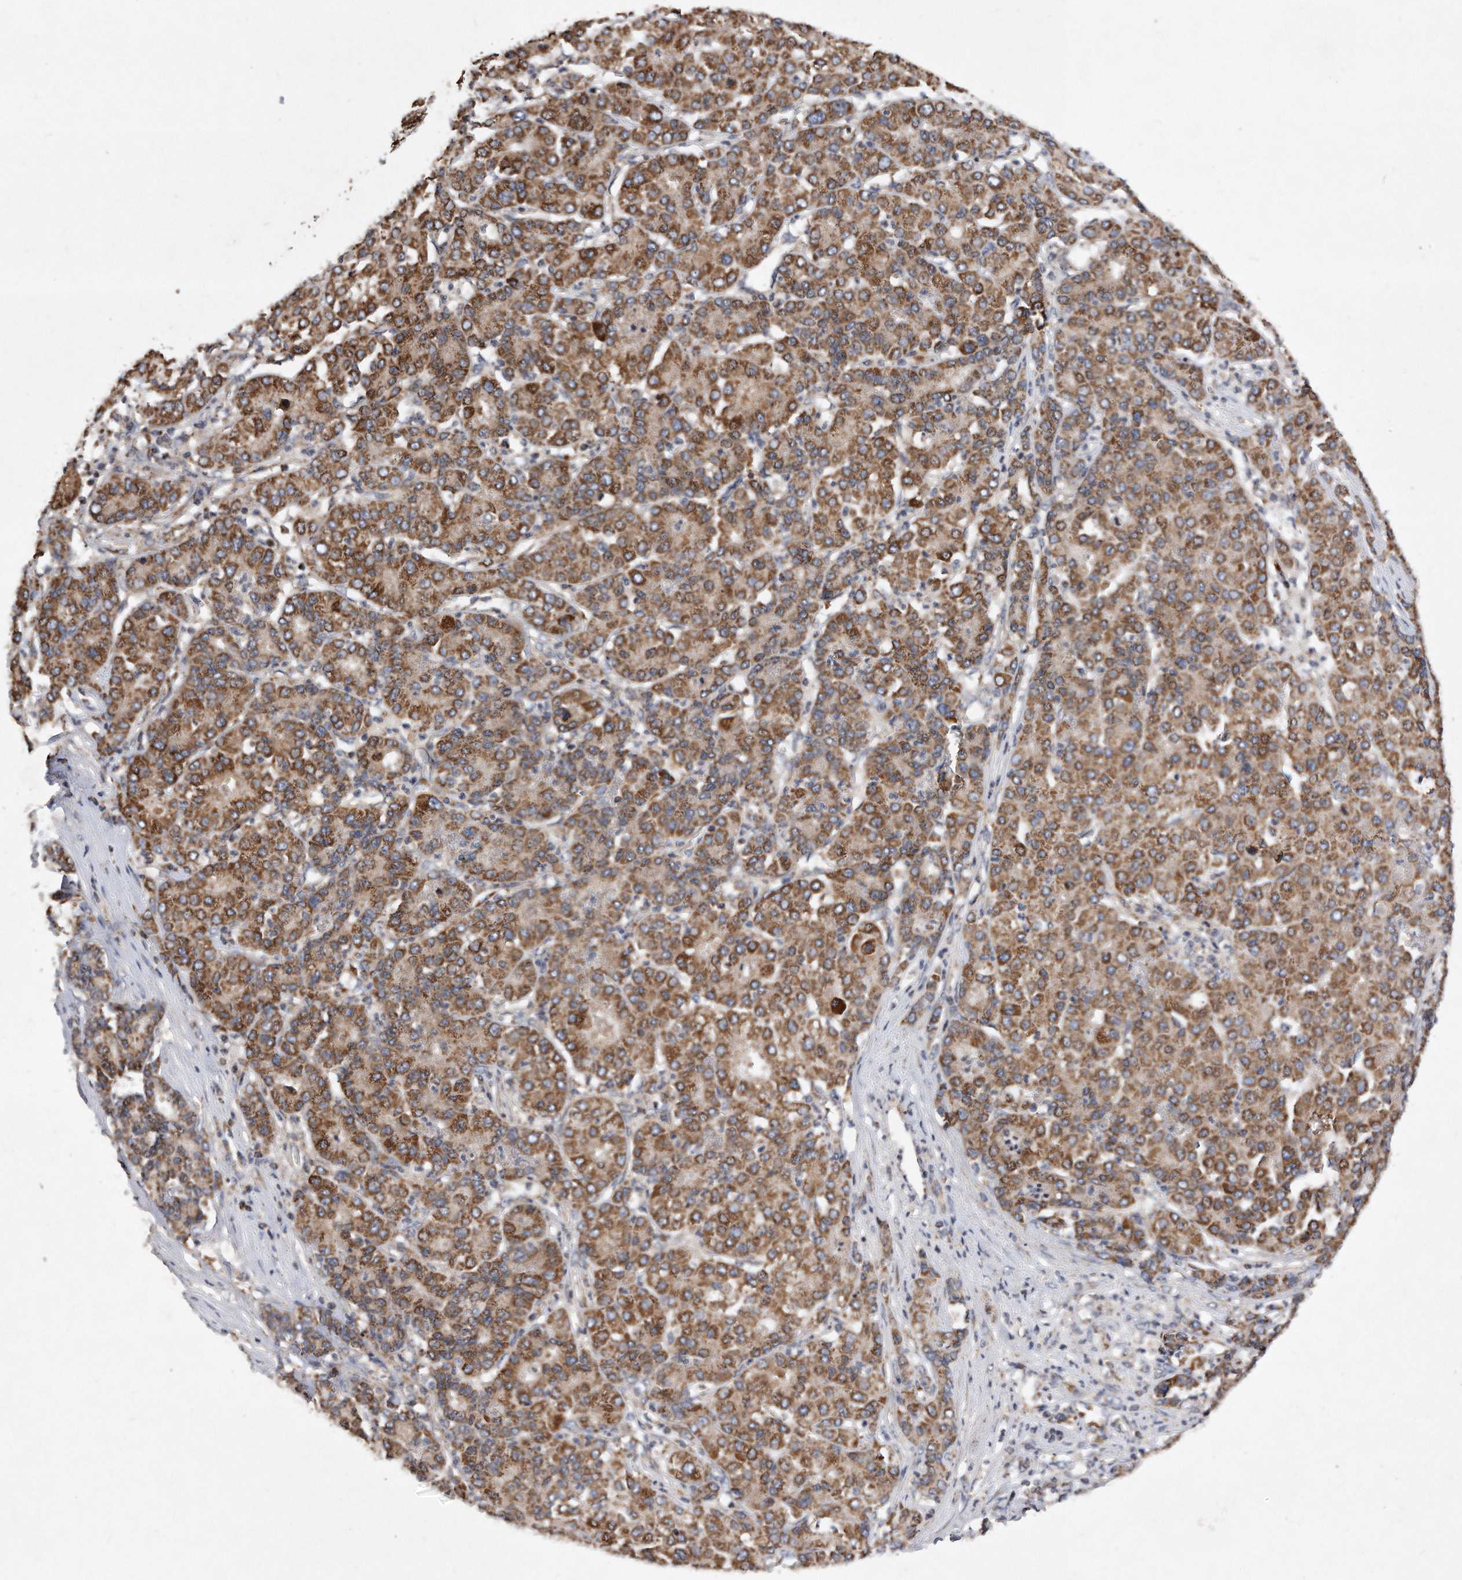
{"staining": {"intensity": "moderate", "quantity": ">75%", "location": "cytoplasmic/membranous"}, "tissue": "liver cancer", "cell_type": "Tumor cells", "image_type": "cancer", "snomed": [{"axis": "morphology", "description": "Carcinoma, Hepatocellular, NOS"}, {"axis": "topography", "description": "Liver"}], "caption": "The immunohistochemical stain highlights moderate cytoplasmic/membranous expression in tumor cells of liver cancer (hepatocellular carcinoma) tissue.", "gene": "PPP5C", "patient": {"sex": "male", "age": 65}}